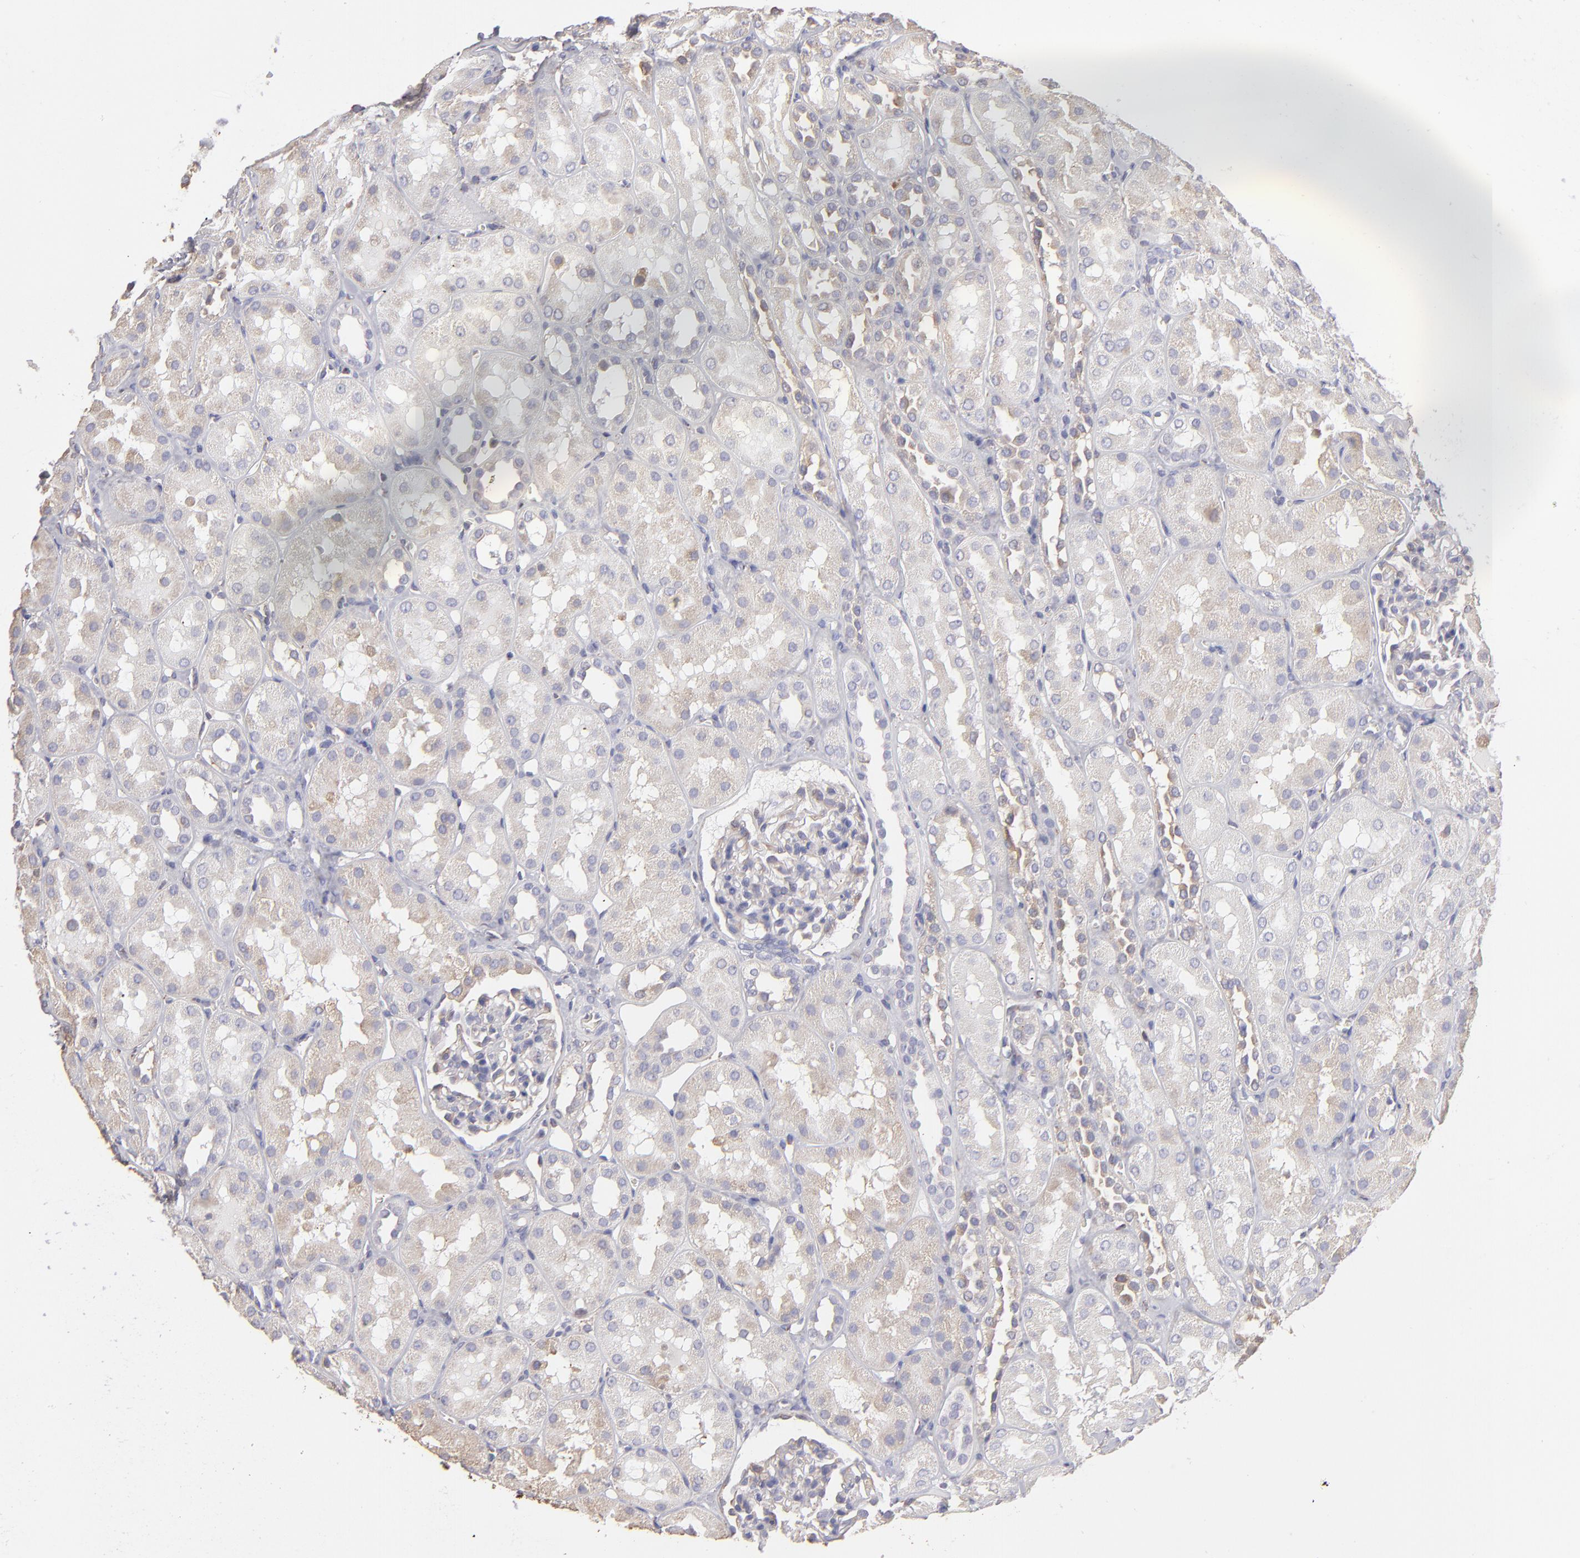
{"staining": {"intensity": "weak", "quantity": "<25%", "location": "cytoplasmic/membranous"}, "tissue": "kidney", "cell_type": "Cells in glomeruli", "image_type": "normal", "snomed": [{"axis": "morphology", "description": "Normal tissue, NOS"}, {"axis": "topography", "description": "Kidney"}], "caption": "A photomicrograph of human kidney is negative for staining in cells in glomeruli. The staining is performed using DAB (3,3'-diaminobenzidine) brown chromogen with nuclei counter-stained in using hematoxylin.", "gene": "CALR", "patient": {"sex": "male", "age": 16}}